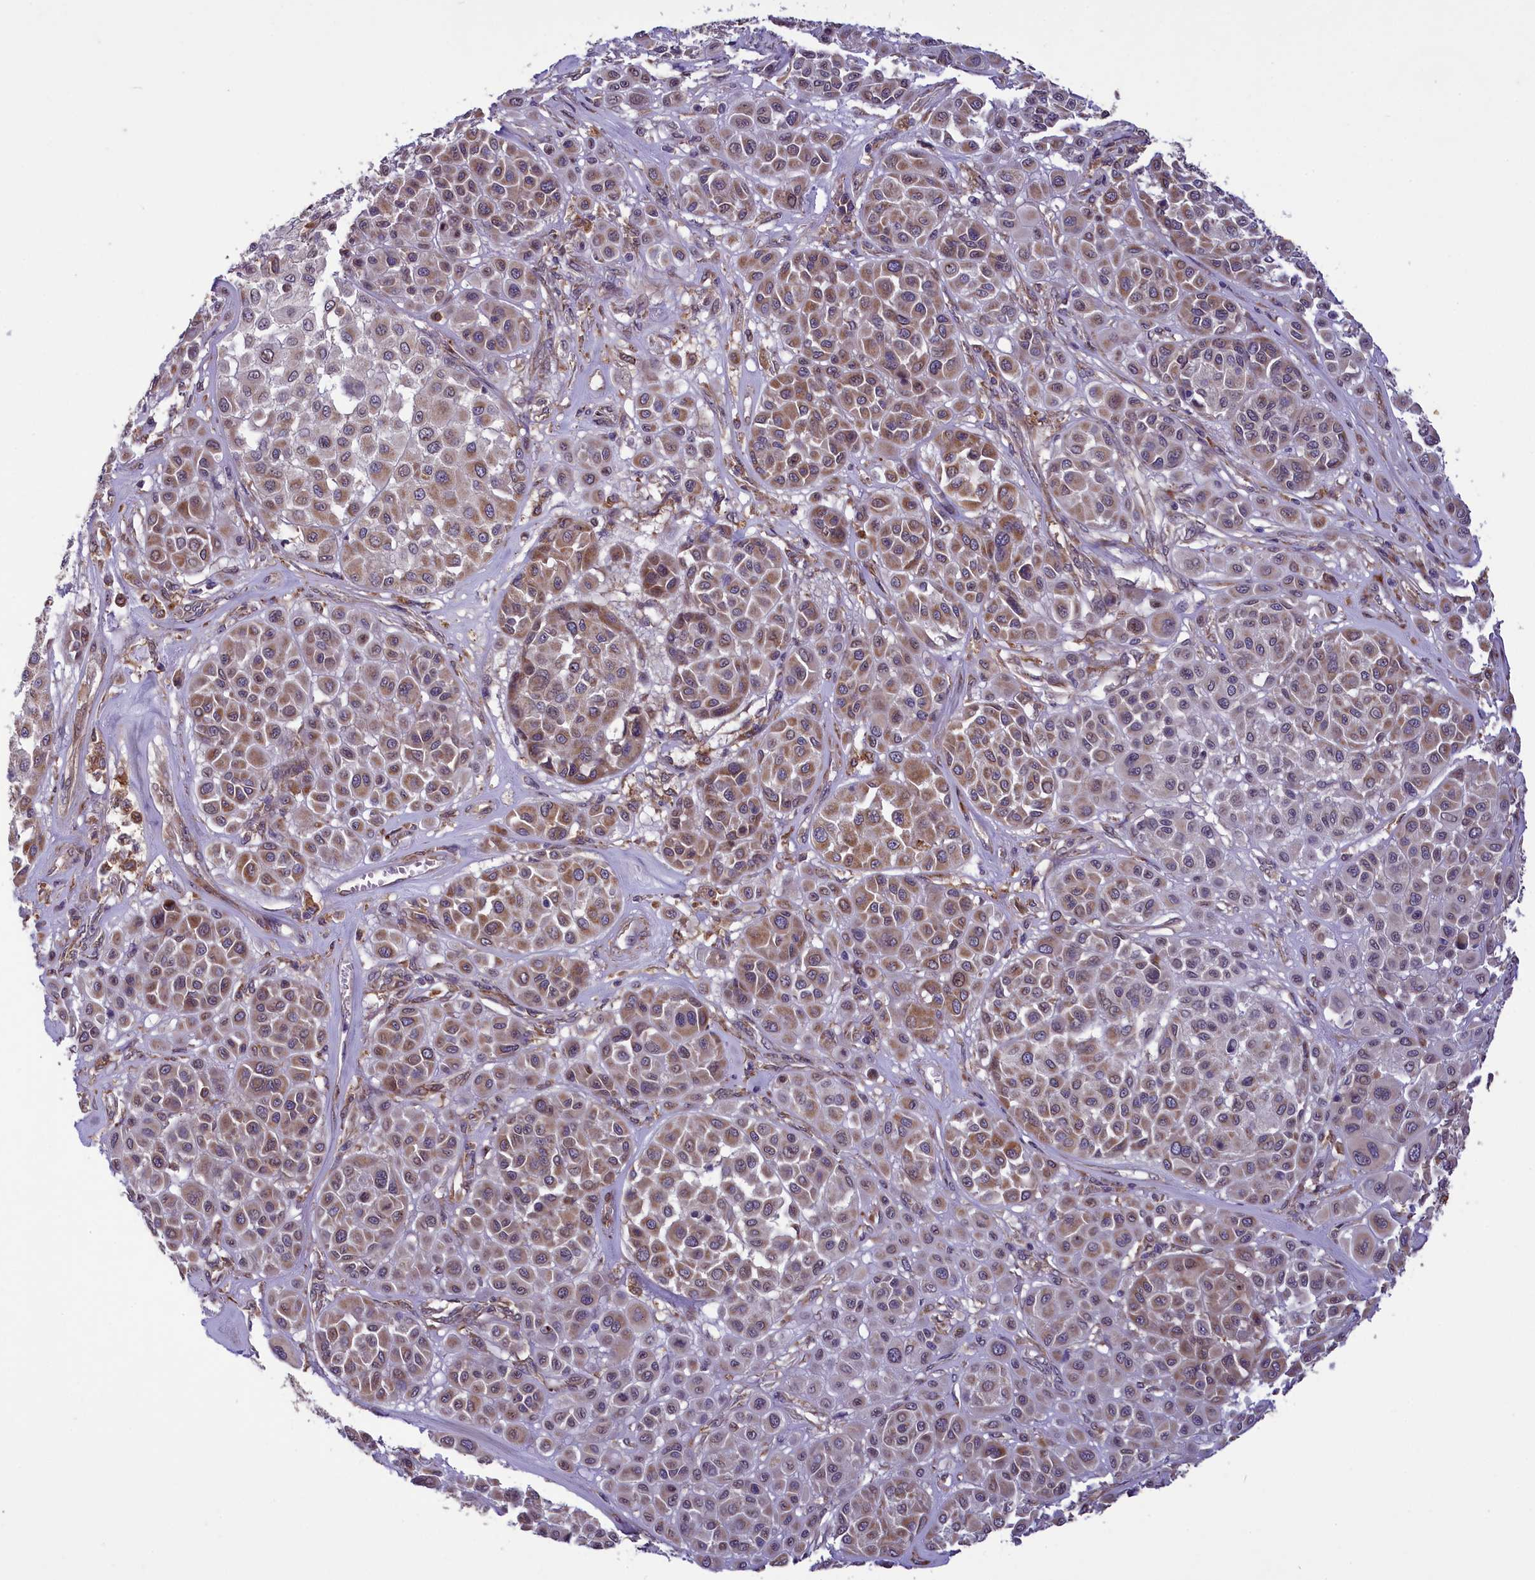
{"staining": {"intensity": "moderate", "quantity": "25%-75%", "location": "cytoplasmic/membranous"}, "tissue": "melanoma", "cell_type": "Tumor cells", "image_type": "cancer", "snomed": [{"axis": "morphology", "description": "Malignant melanoma, Metastatic site"}, {"axis": "topography", "description": "Soft tissue"}], "caption": "Tumor cells demonstrate medium levels of moderate cytoplasmic/membranous positivity in approximately 25%-75% of cells in malignant melanoma (metastatic site). The staining is performed using DAB brown chromogen to label protein expression. The nuclei are counter-stained blue using hematoxylin.", "gene": "ACAD8", "patient": {"sex": "male", "age": 41}}